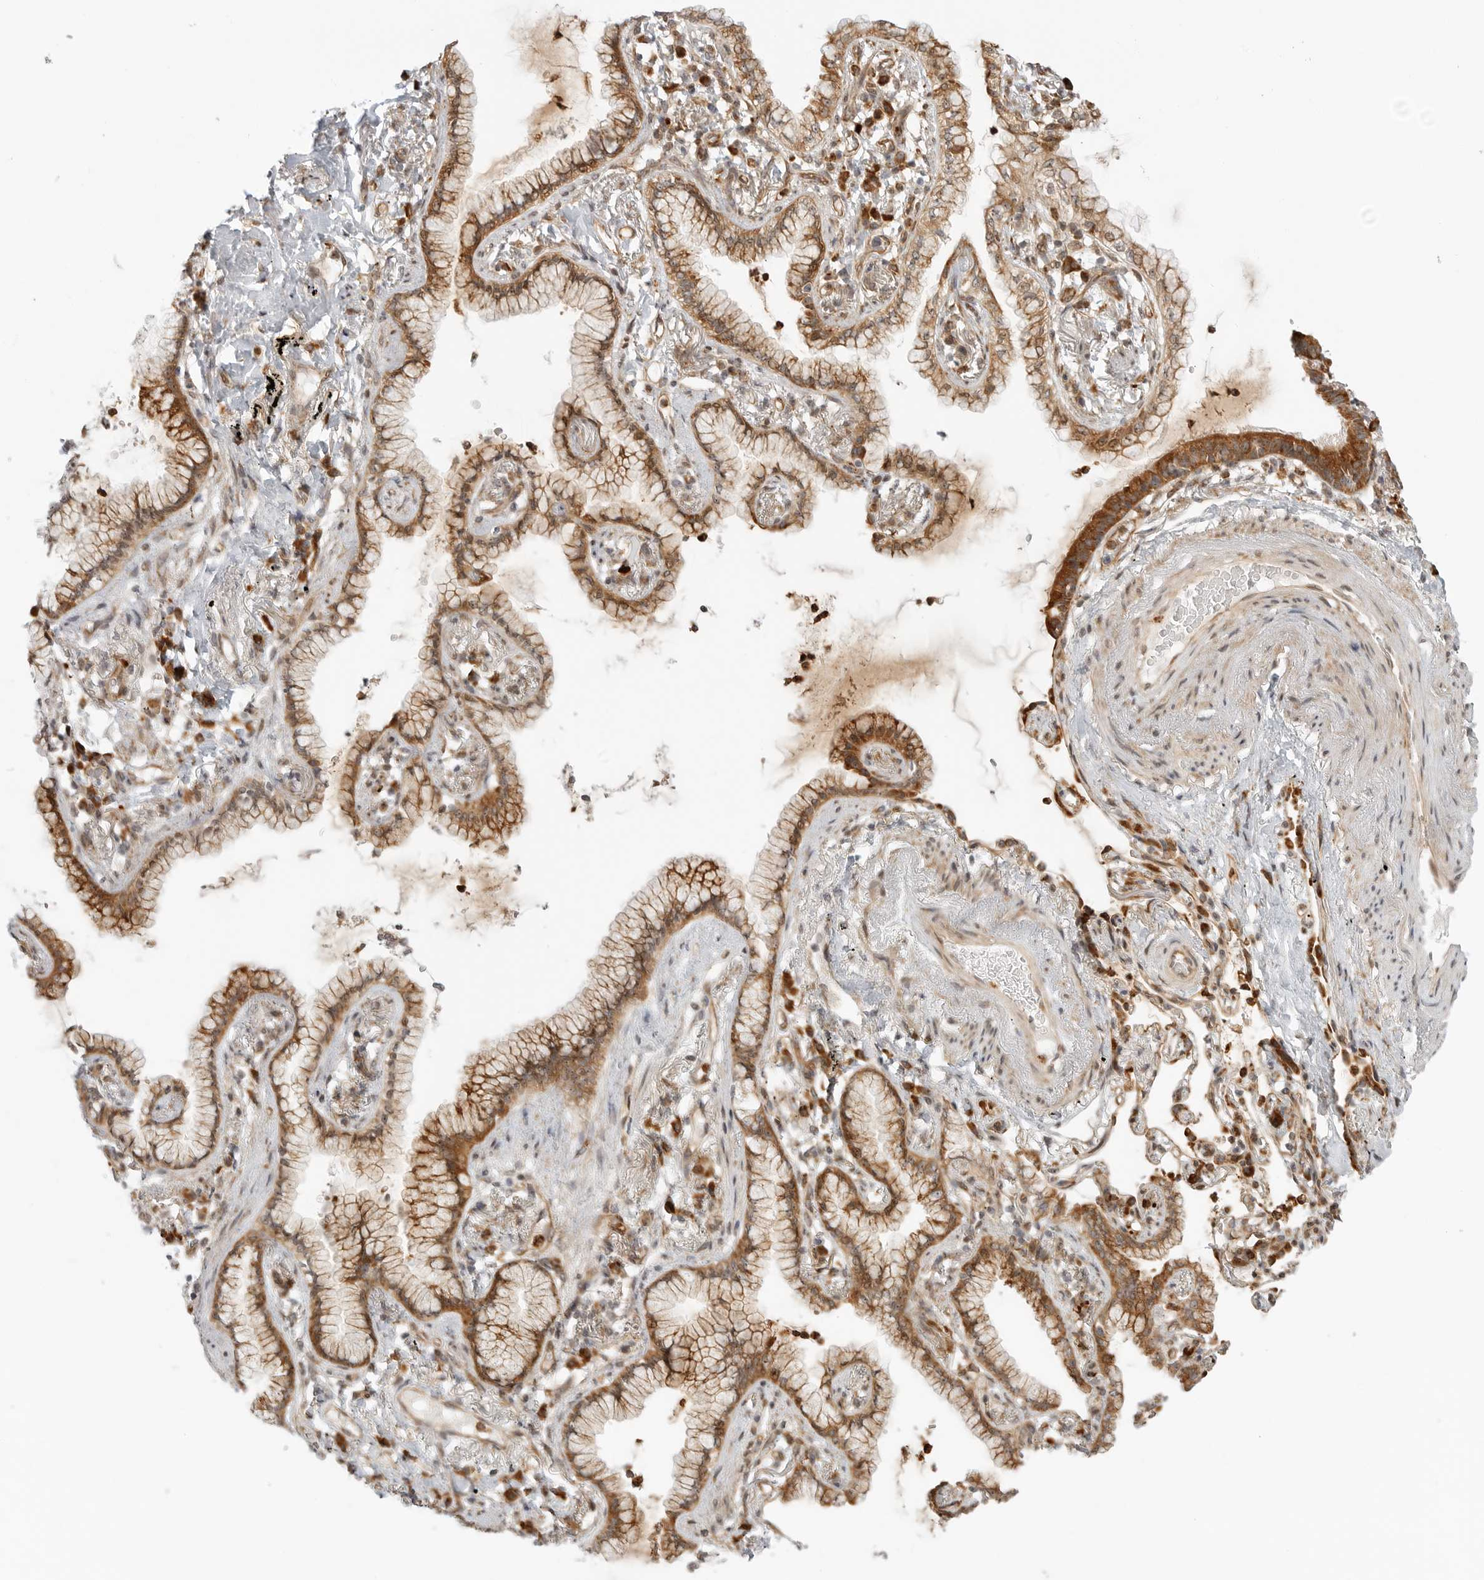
{"staining": {"intensity": "moderate", "quantity": ">75%", "location": "cytoplasmic/membranous"}, "tissue": "lung cancer", "cell_type": "Tumor cells", "image_type": "cancer", "snomed": [{"axis": "morphology", "description": "Adenocarcinoma, NOS"}, {"axis": "topography", "description": "Lung"}], "caption": "Tumor cells show medium levels of moderate cytoplasmic/membranous staining in approximately >75% of cells in adenocarcinoma (lung).", "gene": "DSCC1", "patient": {"sex": "female", "age": 70}}